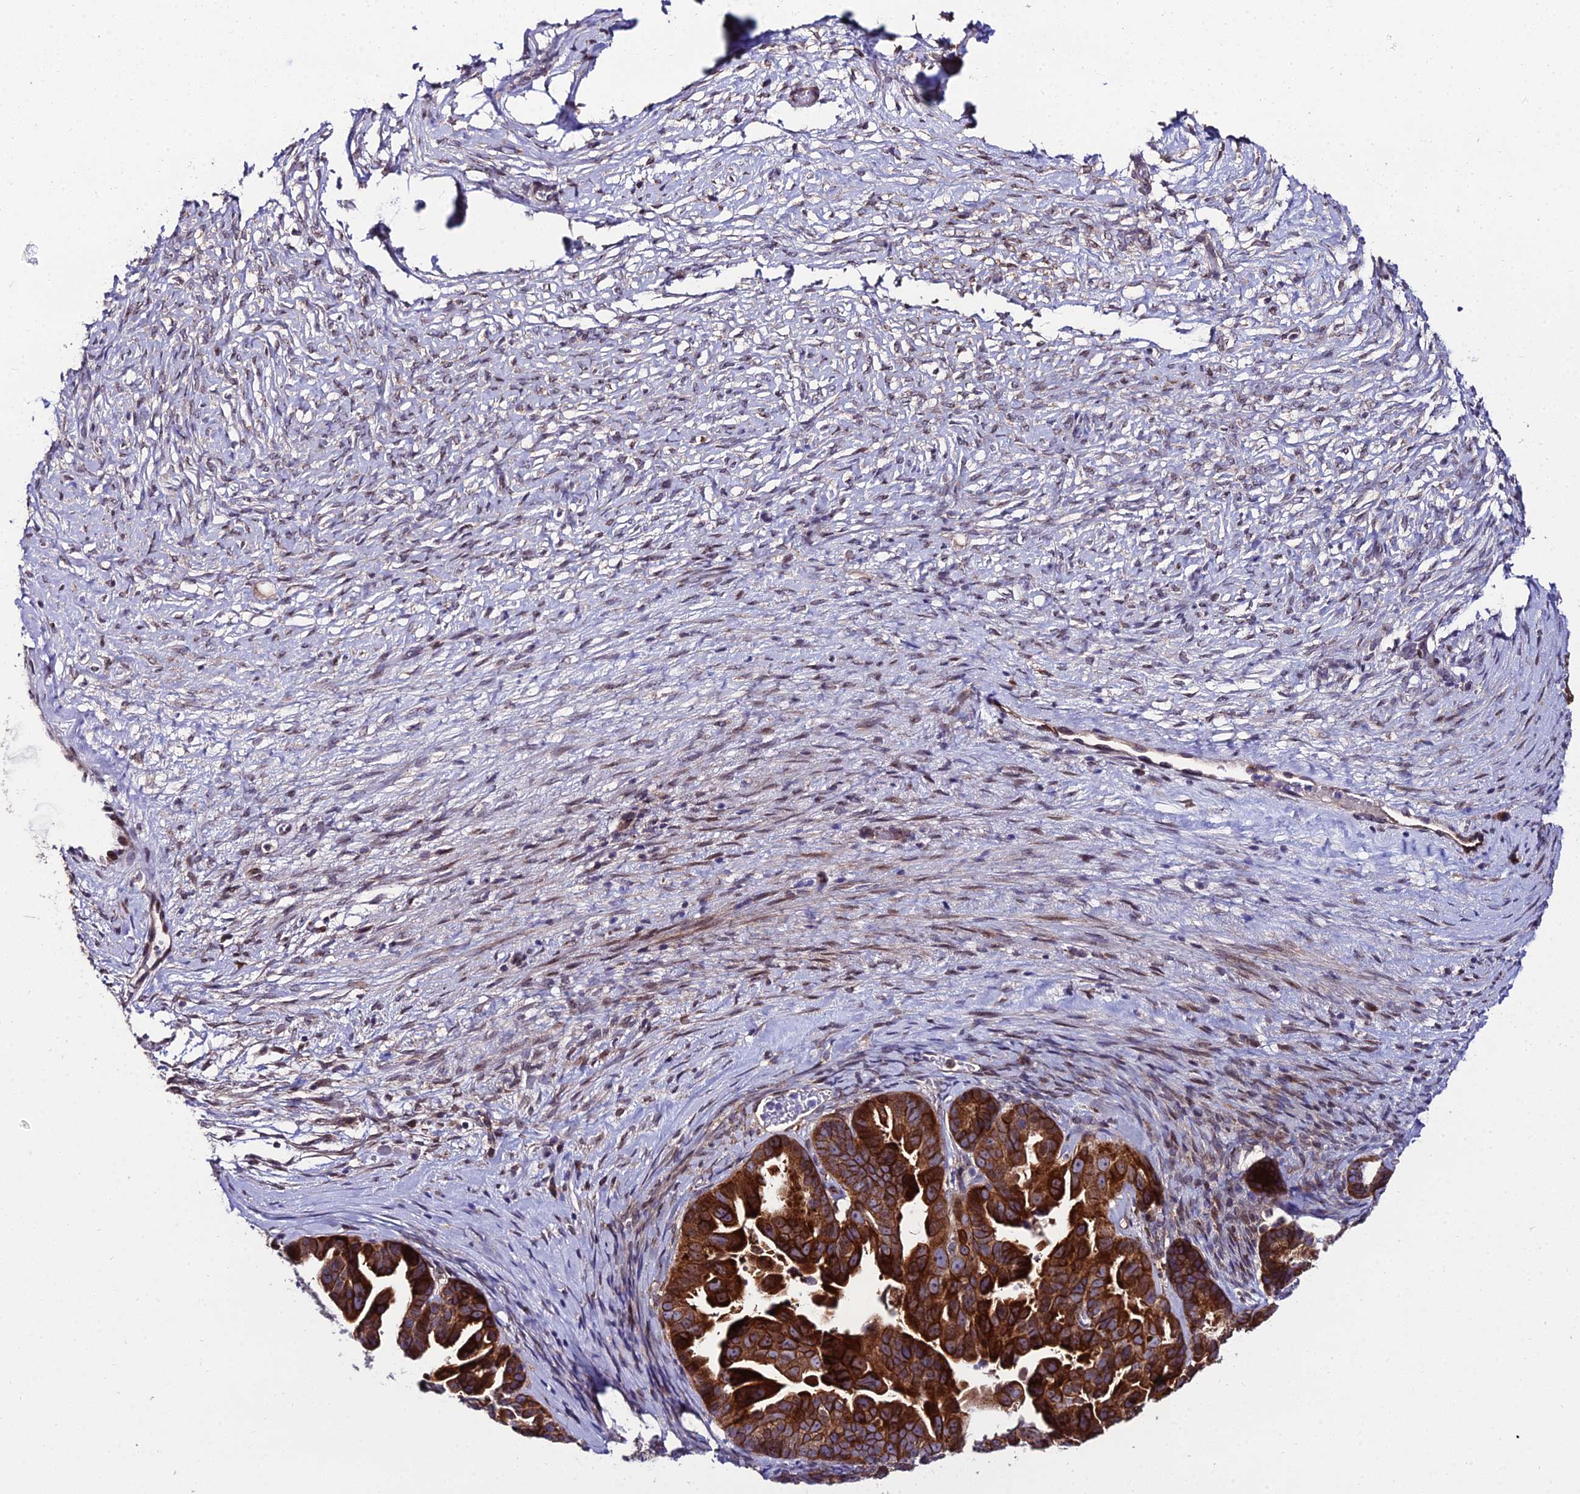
{"staining": {"intensity": "strong", "quantity": ">75%", "location": "cytoplasmic/membranous"}, "tissue": "ovarian cancer", "cell_type": "Tumor cells", "image_type": "cancer", "snomed": [{"axis": "morphology", "description": "Cystadenocarcinoma, serous, NOS"}, {"axis": "topography", "description": "Ovary"}], "caption": "Human ovarian cancer (serous cystadenocarcinoma) stained for a protein (brown) demonstrates strong cytoplasmic/membranous positive positivity in approximately >75% of tumor cells.", "gene": "DDX19A", "patient": {"sex": "female", "age": 56}}